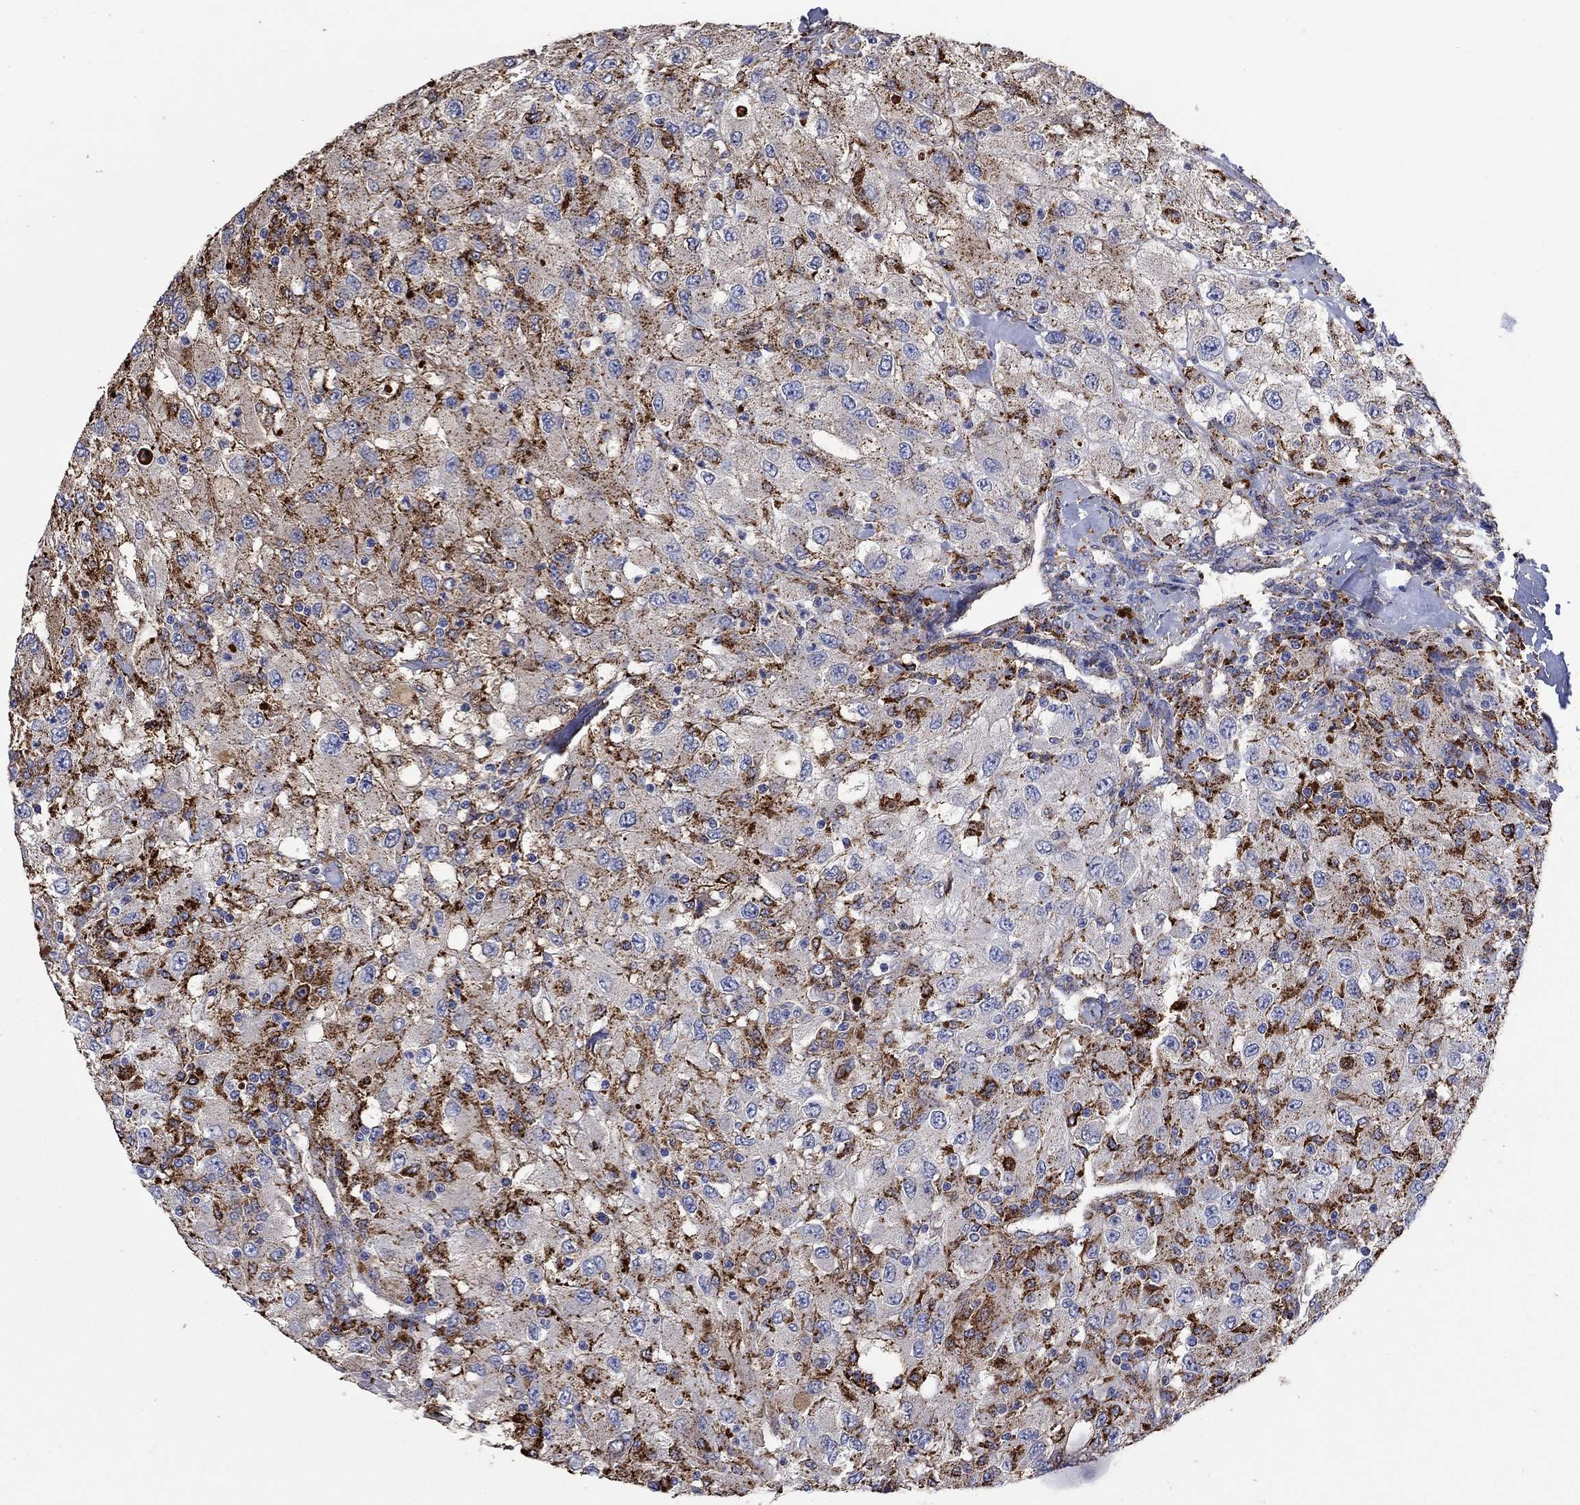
{"staining": {"intensity": "strong", "quantity": "<25%", "location": "cytoplasmic/membranous"}, "tissue": "renal cancer", "cell_type": "Tumor cells", "image_type": "cancer", "snomed": [{"axis": "morphology", "description": "Adenocarcinoma, NOS"}, {"axis": "topography", "description": "Kidney"}], "caption": "The immunohistochemical stain shows strong cytoplasmic/membranous staining in tumor cells of renal cancer (adenocarcinoma) tissue. Ihc stains the protein of interest in brown and the nuclei are stained blue.", "gene": "CTSB", "patient": {"sex": "female", "age": 67}}